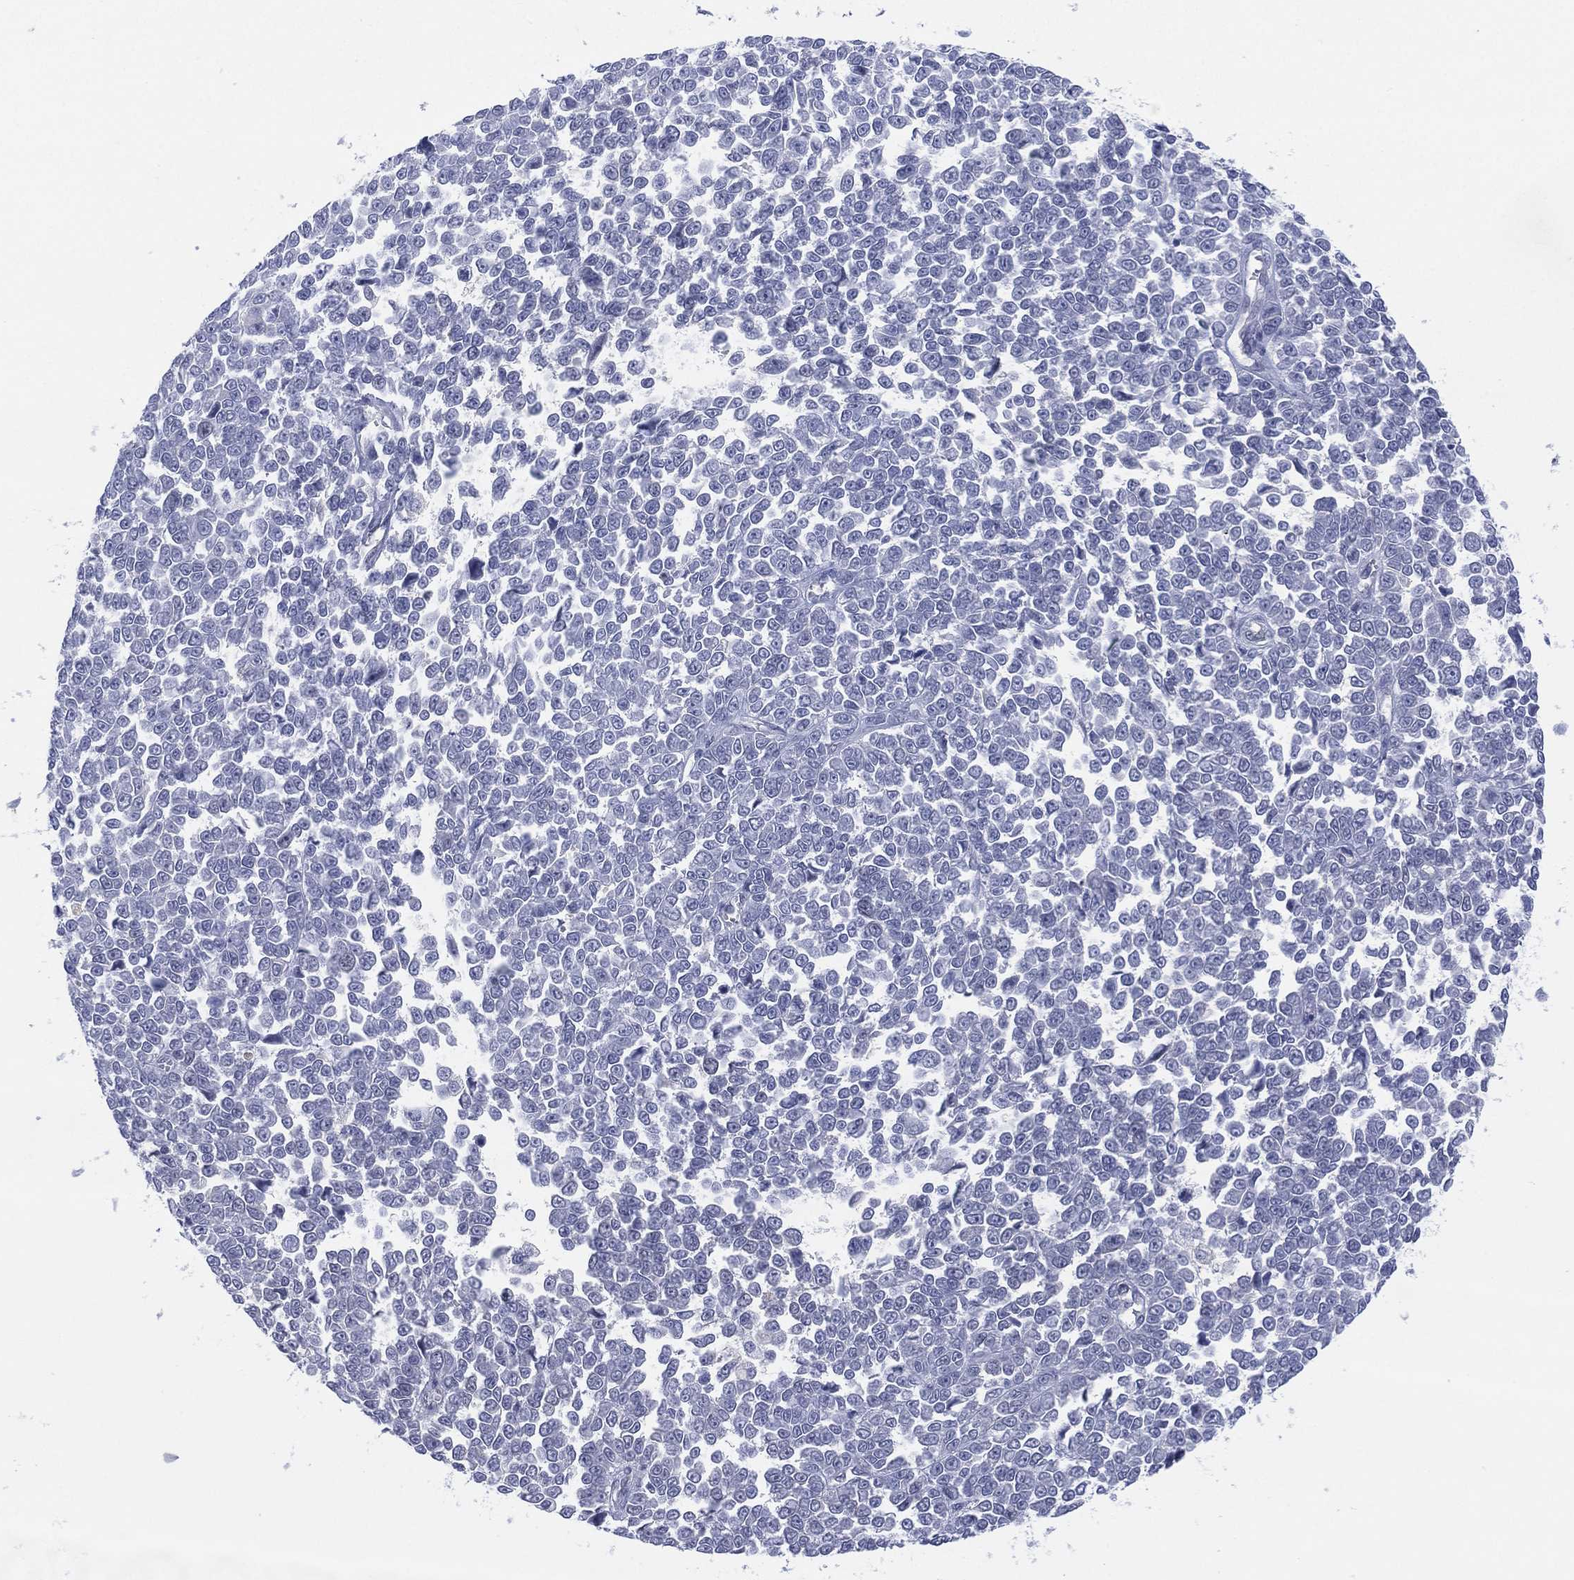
{"staining": {"intensity": "negative", "quantity": "none", "location": "none"}, "tissue": "melanoma", "cell_type": "Tumor cells", "image_type": "cancer", "snomed": [{"axis": "morphology", "description": "Malignant melanoma, NOS"}, {"axis": "topography", "description": "Skin"}], "caption": "Tumor cells show no significant protein staining in malignant melanoma.", "gene": "DDAH1", "patient": {"sex": "female", "age": 95}}